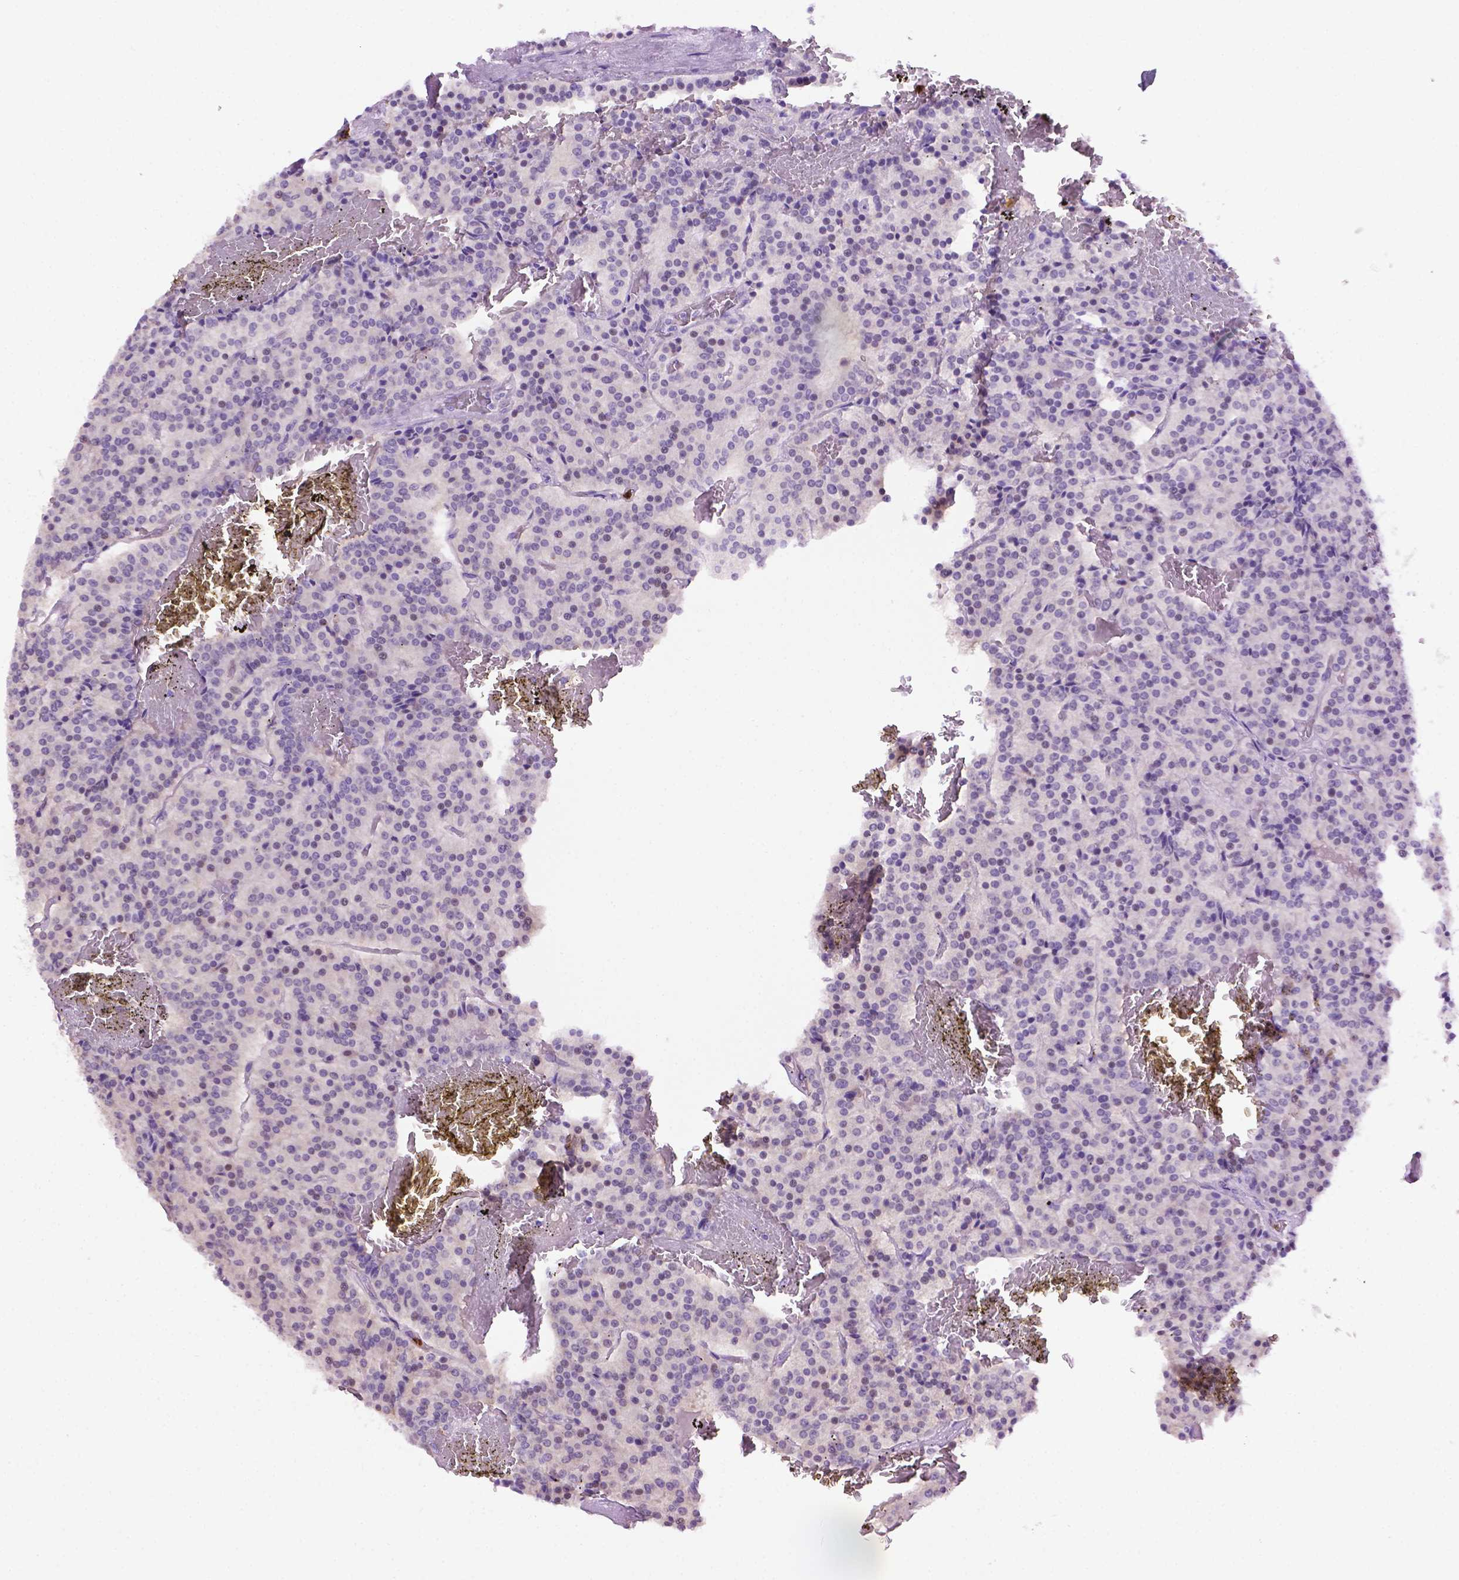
{"staining": {"intensity": "negative", "quantity": "none", "location": "none"}, "tissue": "carcinoid", "cell_type": "Tumor cells", "image_type": "cancer", "snomed": [{"axis": "morphology", "description": "Carcinoid, malignant, NOS"}, {"axis": "topography", "description": "Lung"}], "caption": "Immunohistochemistry (IHC) photomicrograph of human malignant carcinoid stained for a protein (brown), which demonstrates no positivity in tumor cells. The staining was performed using DAB to visualize the protein expression in brown, while the nuclei were stained in blue with hematoxylin (Magnification: 20x).", "gene": "MMP27", "patient": {"sex": "male", "age": 70}}